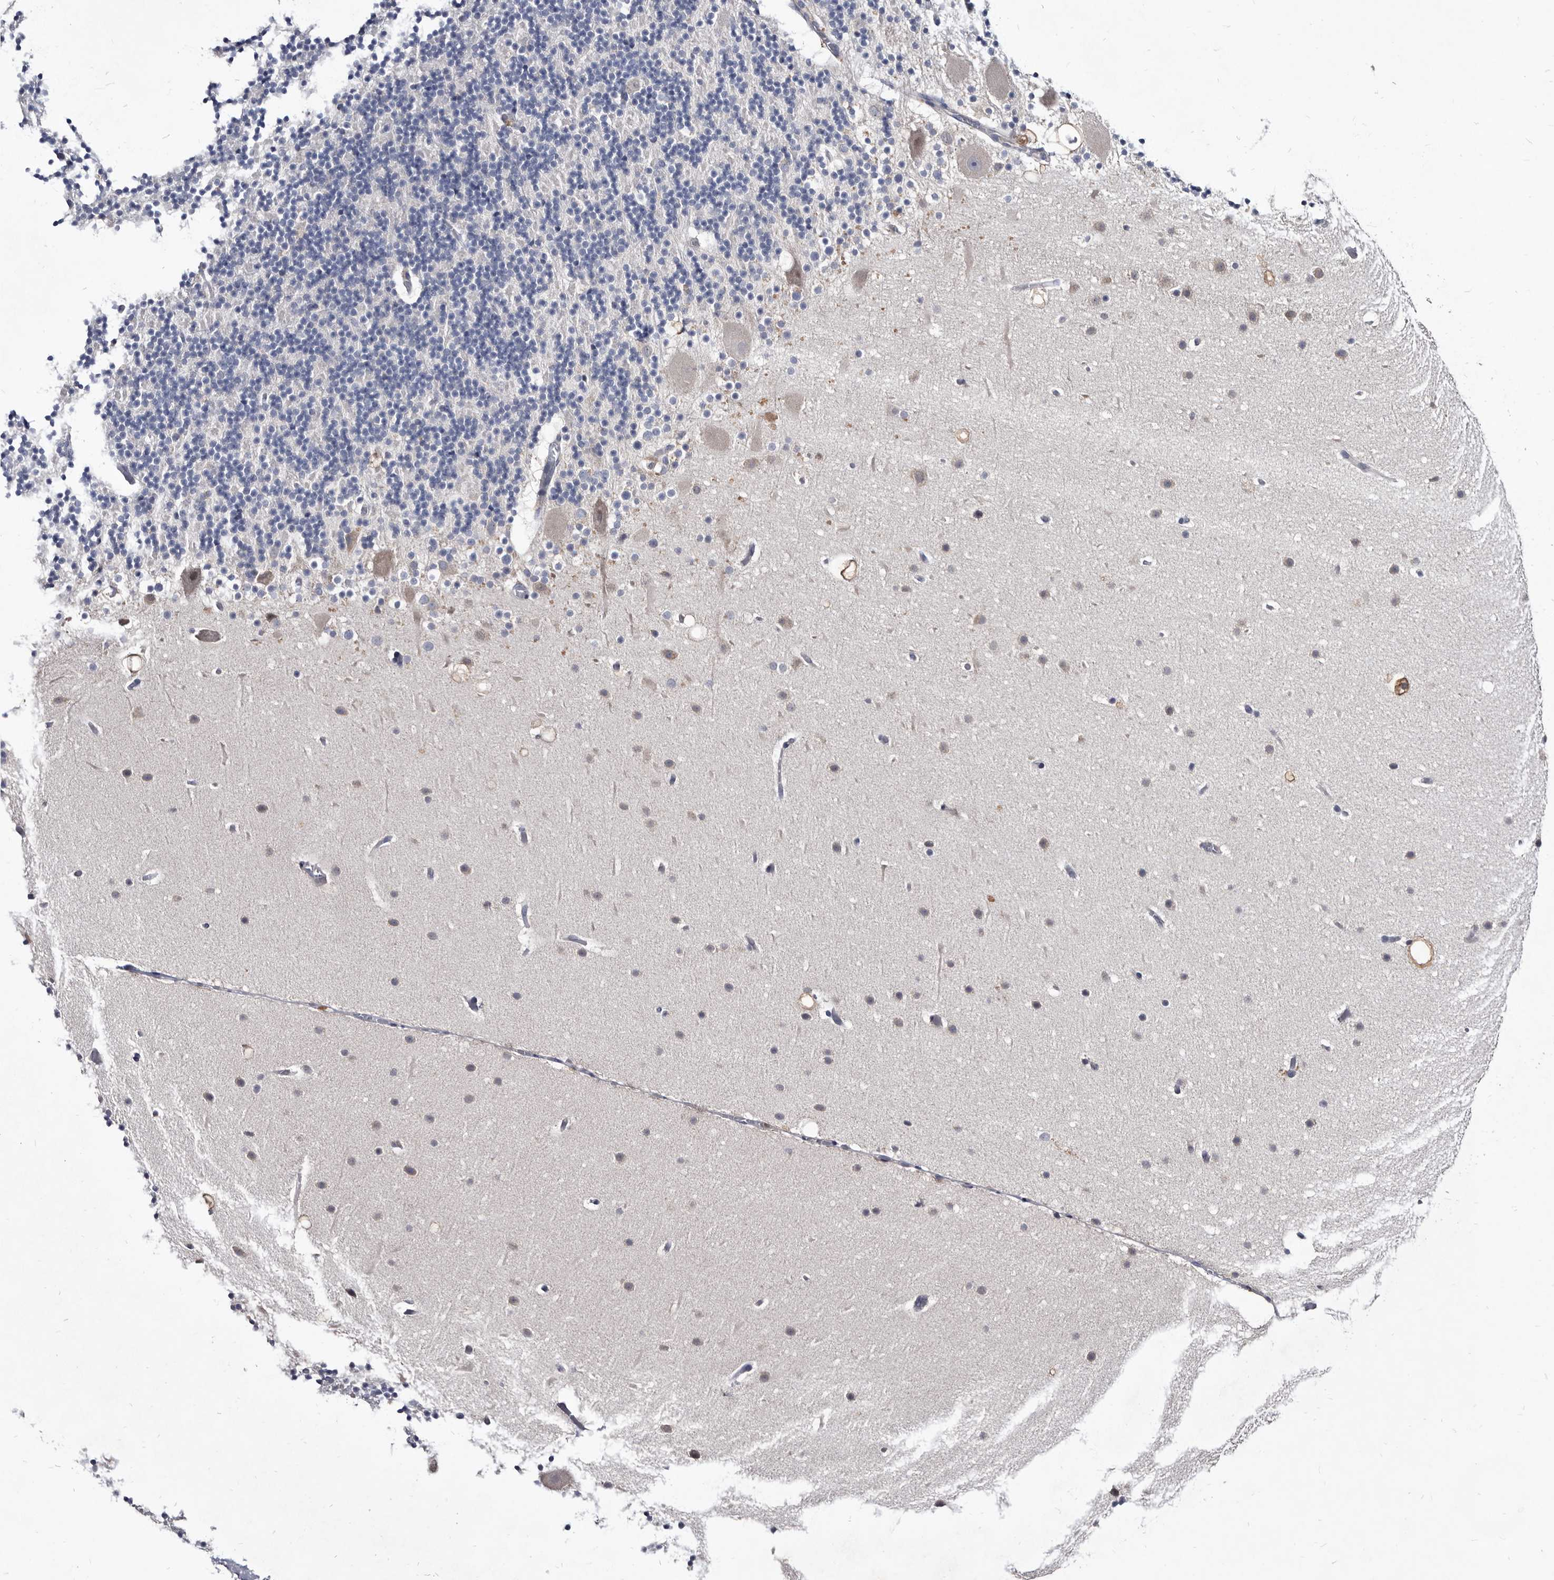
{"staining": {"intensity": "negative", "quantity": "none", "location": "none"}, "tissue": "cerebellum", "cell_type": "Cells in granular layer", "image_type": "normal", "snomed": [{"axis": "morphology", "description": "Normal tissue, NOS"}, {"axis": "topography", "description": "Cerebellum"}], "caption": "A high-resolution image shows IHC staining of normal cerebellum, which exhibits no significant positivity in cells in granular layer. The staining is performed using DAB (3,3'-diaminobenzidine) brown chromogen with nuclei counter-stained in using hematoxylin.", "gene": "ABCF2", "patient": {"sex": "male", "age": 57}}